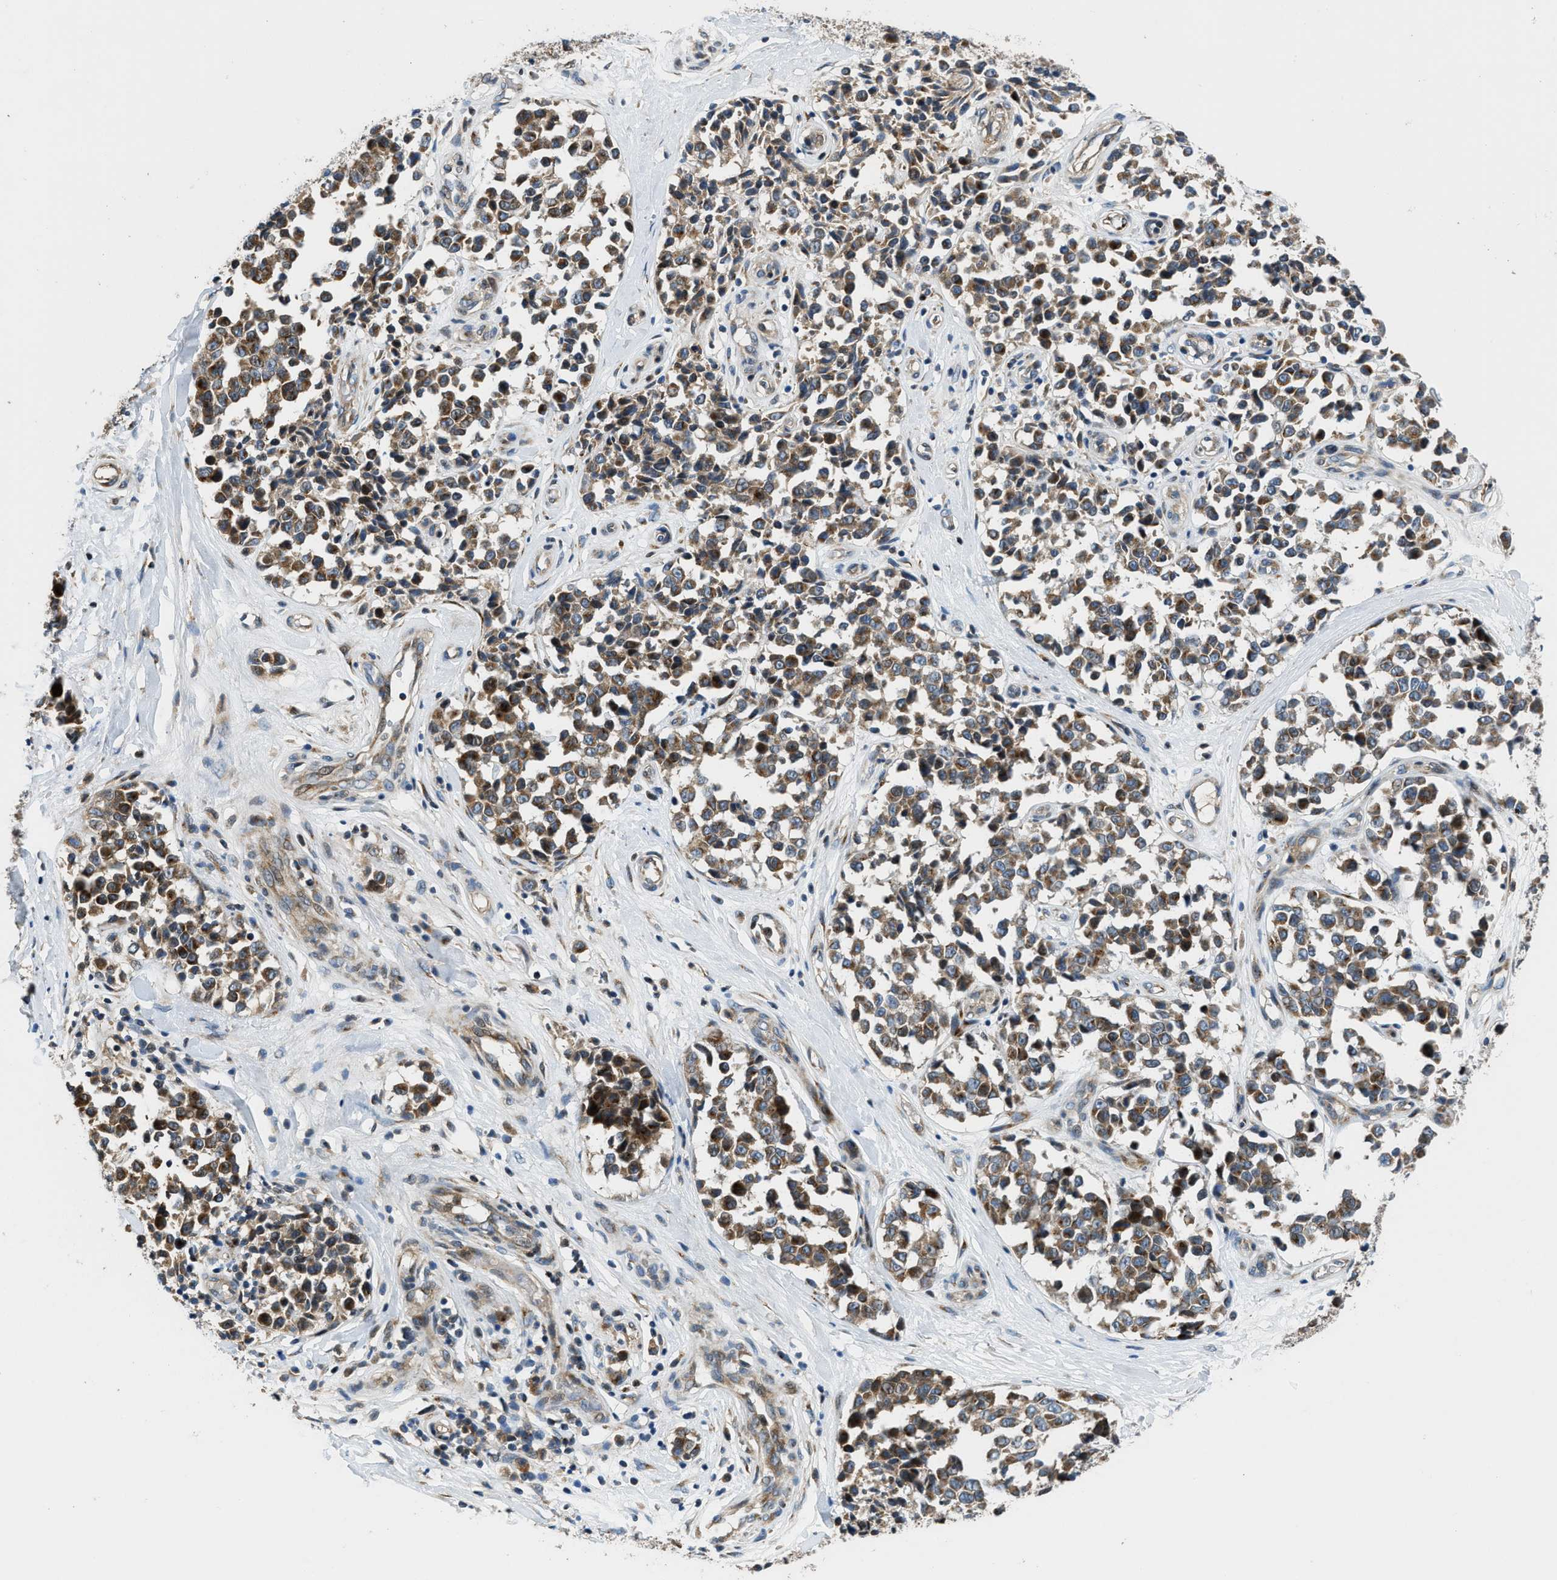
{"staining": {"intensity": "moderate", "quantity": ">75%", "location": "cytoplasmic/membranous"}, "tissue": "melanoma", "cell_type": "Tumor cells", "image_type": "cancer", "snomed": [{"axis": "morphology", "description": "Malignant melanoma, NOS"}, {"axis": "topography", "description": "Skin"}], "caption": "Protein analysis of melanoma tissue reveals moderate cytoplasmic/membranous staining in about >75% of tumor cells.", "gene": "FUT8", "patient": {"sex": "female", "age": 64}}